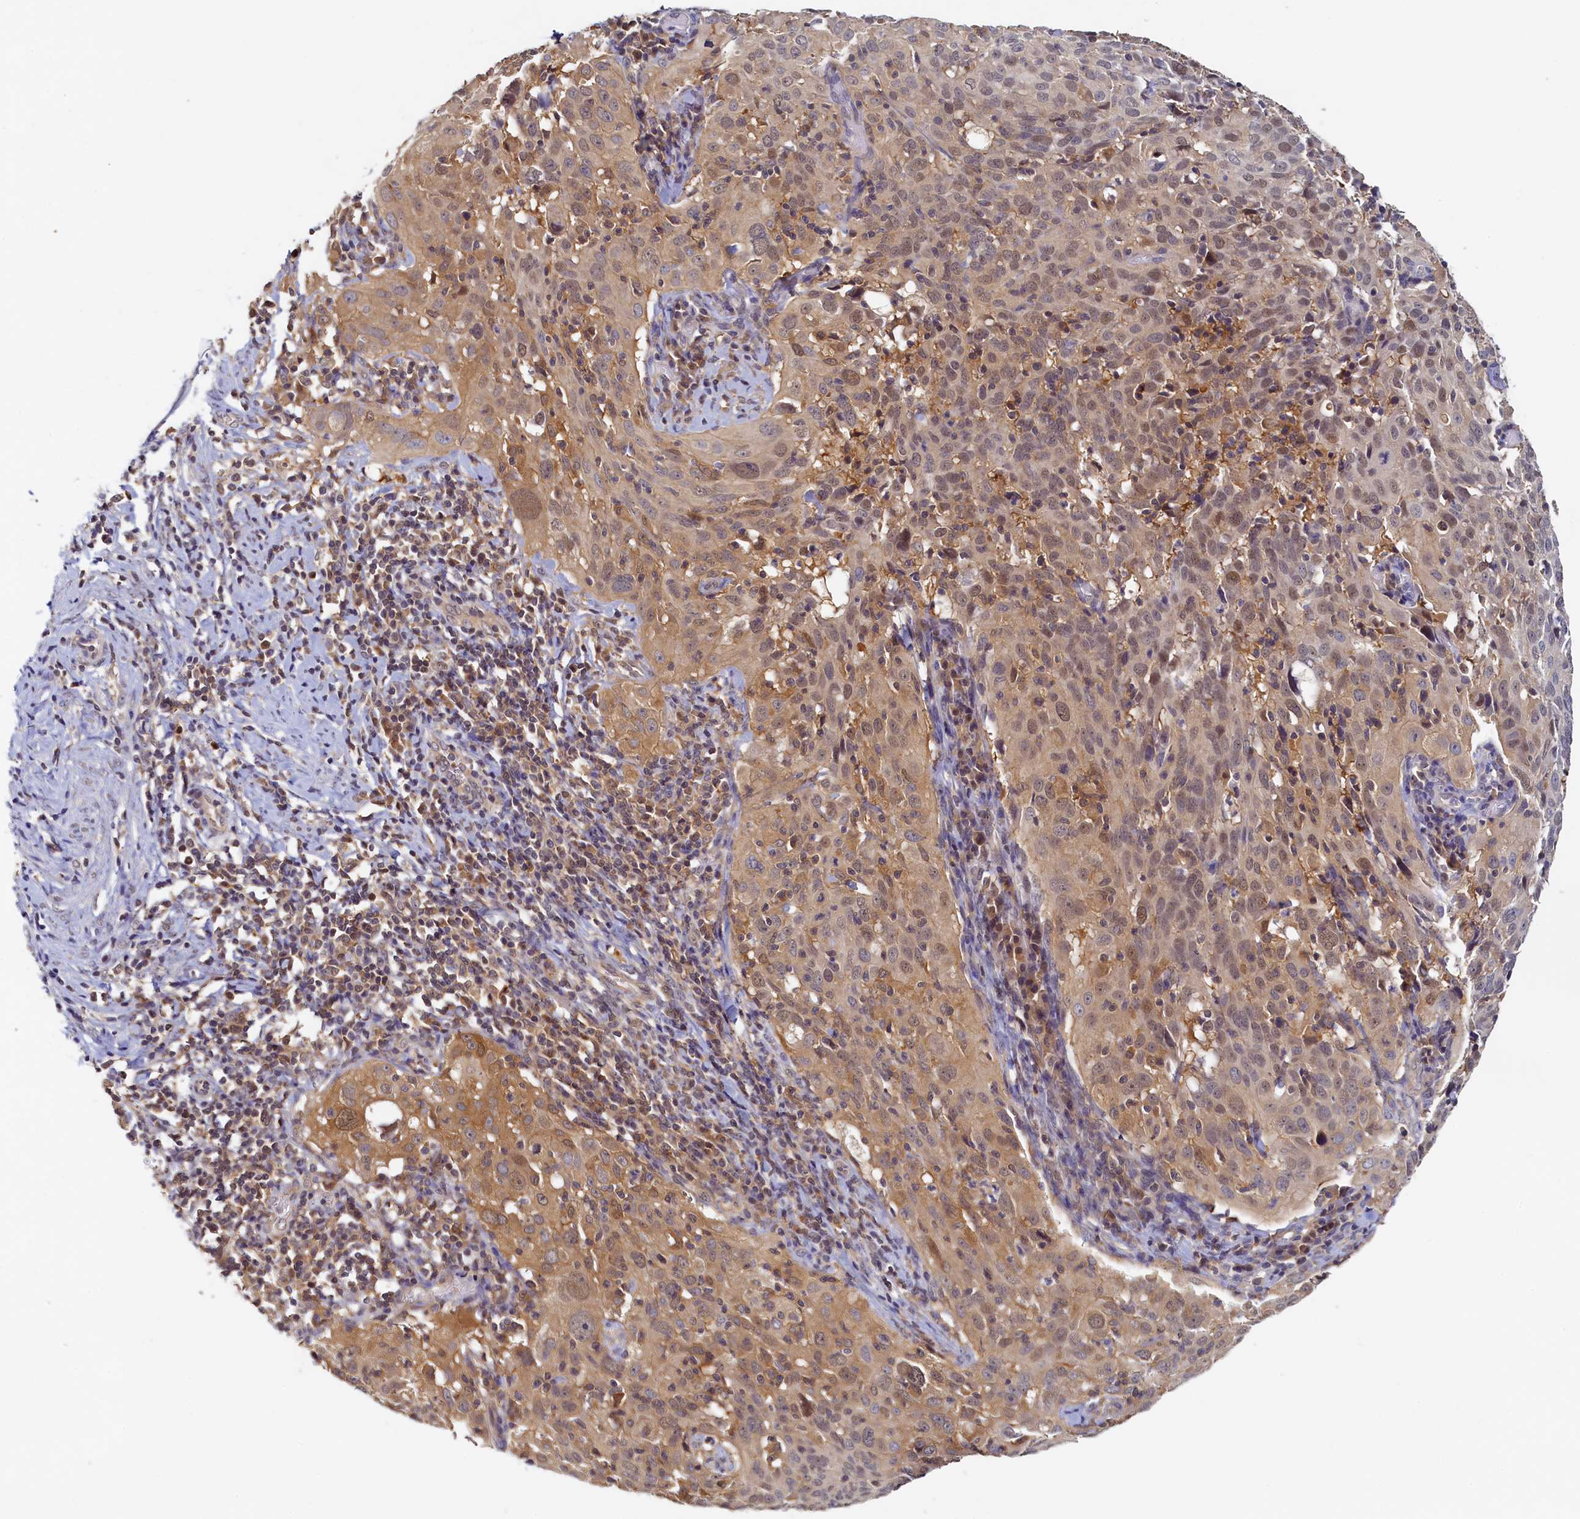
{"staining": {"intensity": "moderate", "quantity": ">75%", "location": "cytoplasmic/membranous,nuclear"}, "tissue": "cervical cancer", "cell_type": "Tumor cells", "image_type": "cancer", "snomed": [{"axis": "morphology", "description": "Squamous cell carcinoma, NOS"}, {"axis": "topography", "description": "Cervix"}], "caption": "High-magnification brightfield microscopy of cervical squamous cell carcinoma stained with DAB (brown) and counterstained with hematoxylin (blue). tumor cells exhibit moderate cytoplasmic/membranous and nuclear staining is seen in approximately>75% of cells.", "gene": "PAAF1", "patient": {"sex": "female", "age": 31}}